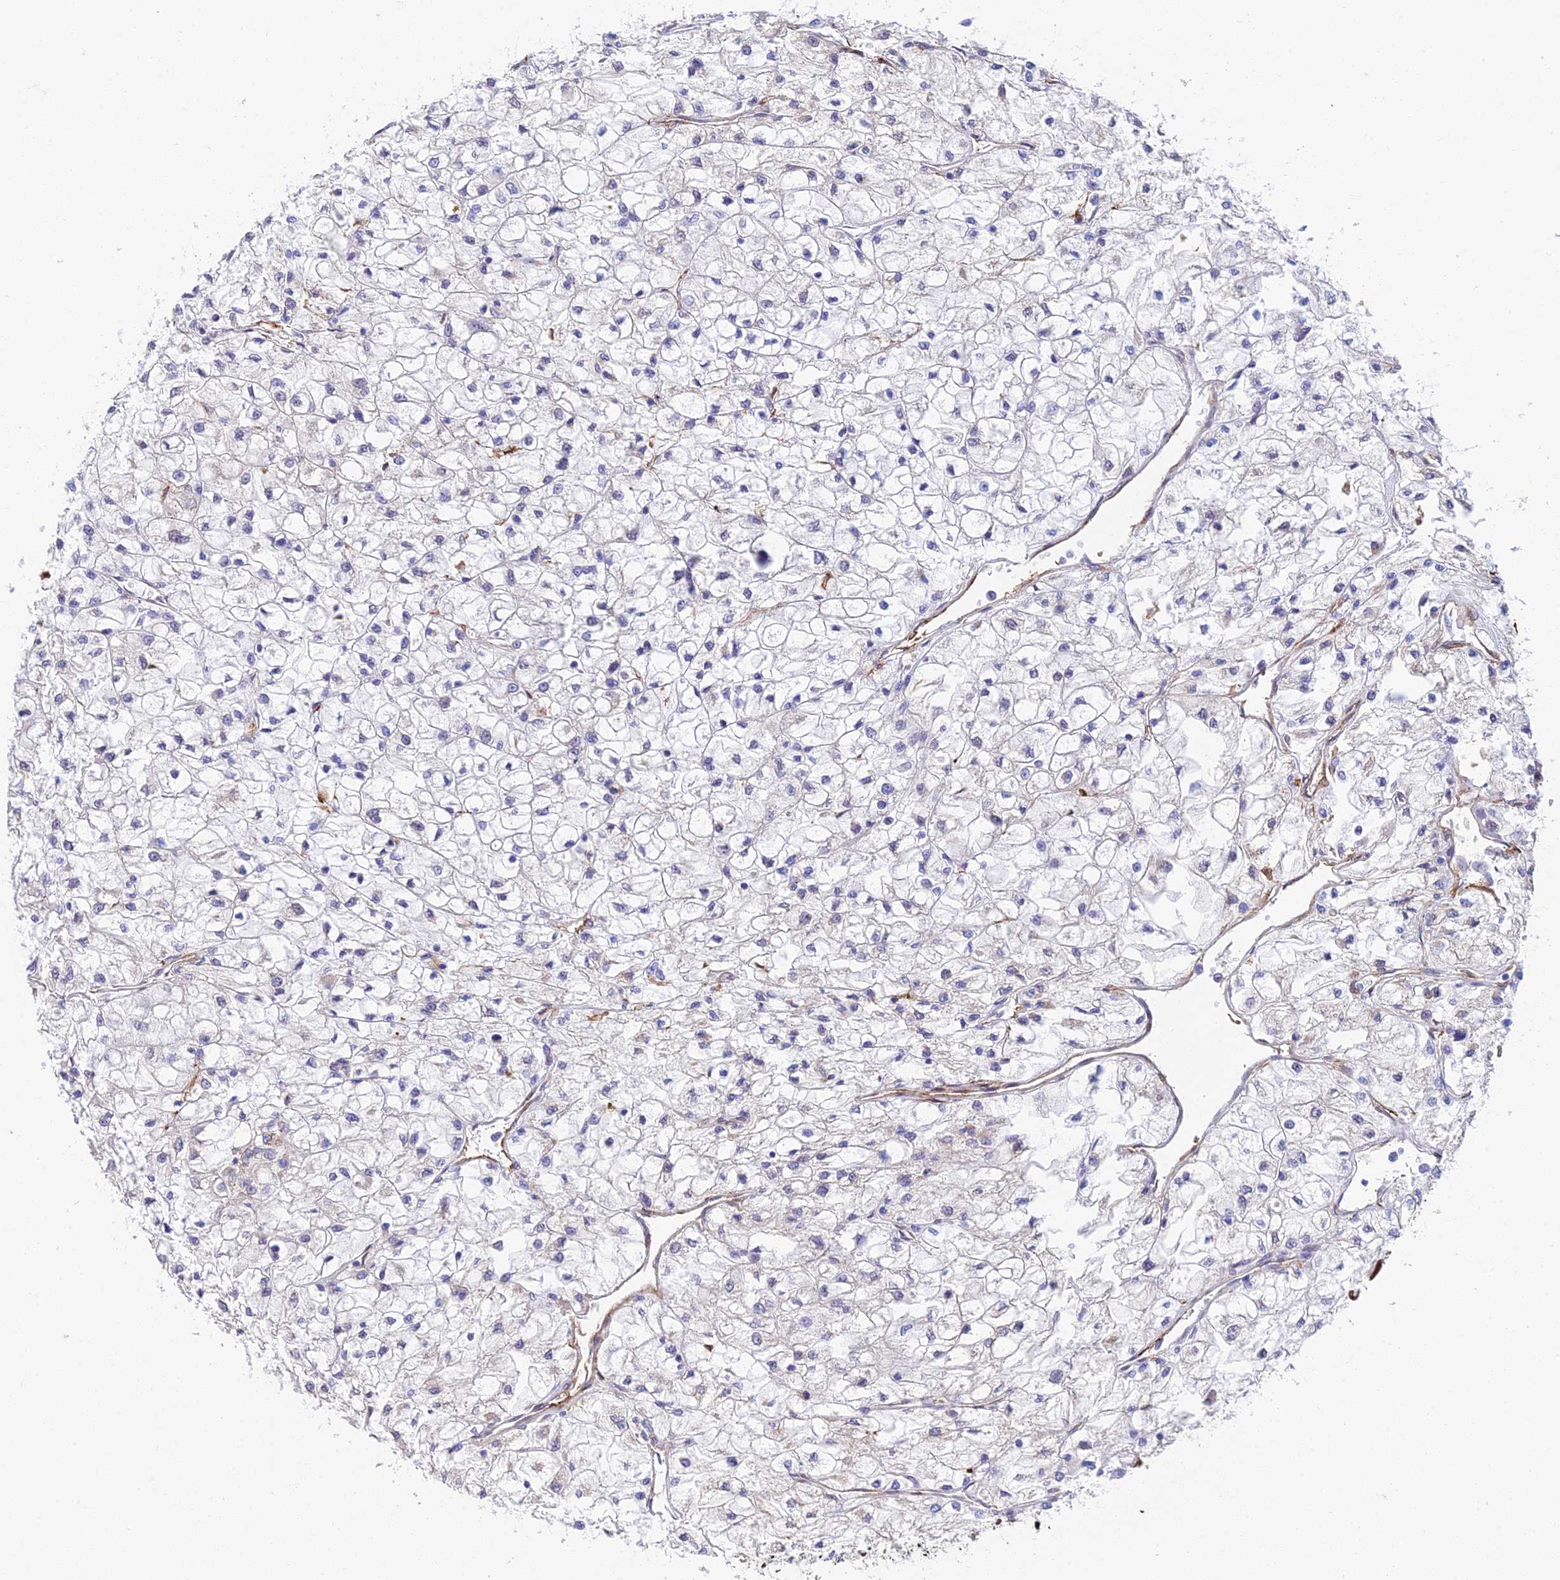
{"staining": {"intensity": "negative", "quantity": "none", "location": "none"}, "tissue": "renal cancer", "cell_type": "Tumor cells", "image_type": "cancer", "snomed": [{"axis": "morphology", "description": "Adenocarcinoma, NOS"}, {"axis": "topography", "description": "Kidney"}], "caption": "DAB immunohistochemical staining of human renal cancer (adenocarcinoma) exhibits no significant staining in tumor cells.", "gene": "CSPG4", "patient": {"sex": "male", "age": 80}}